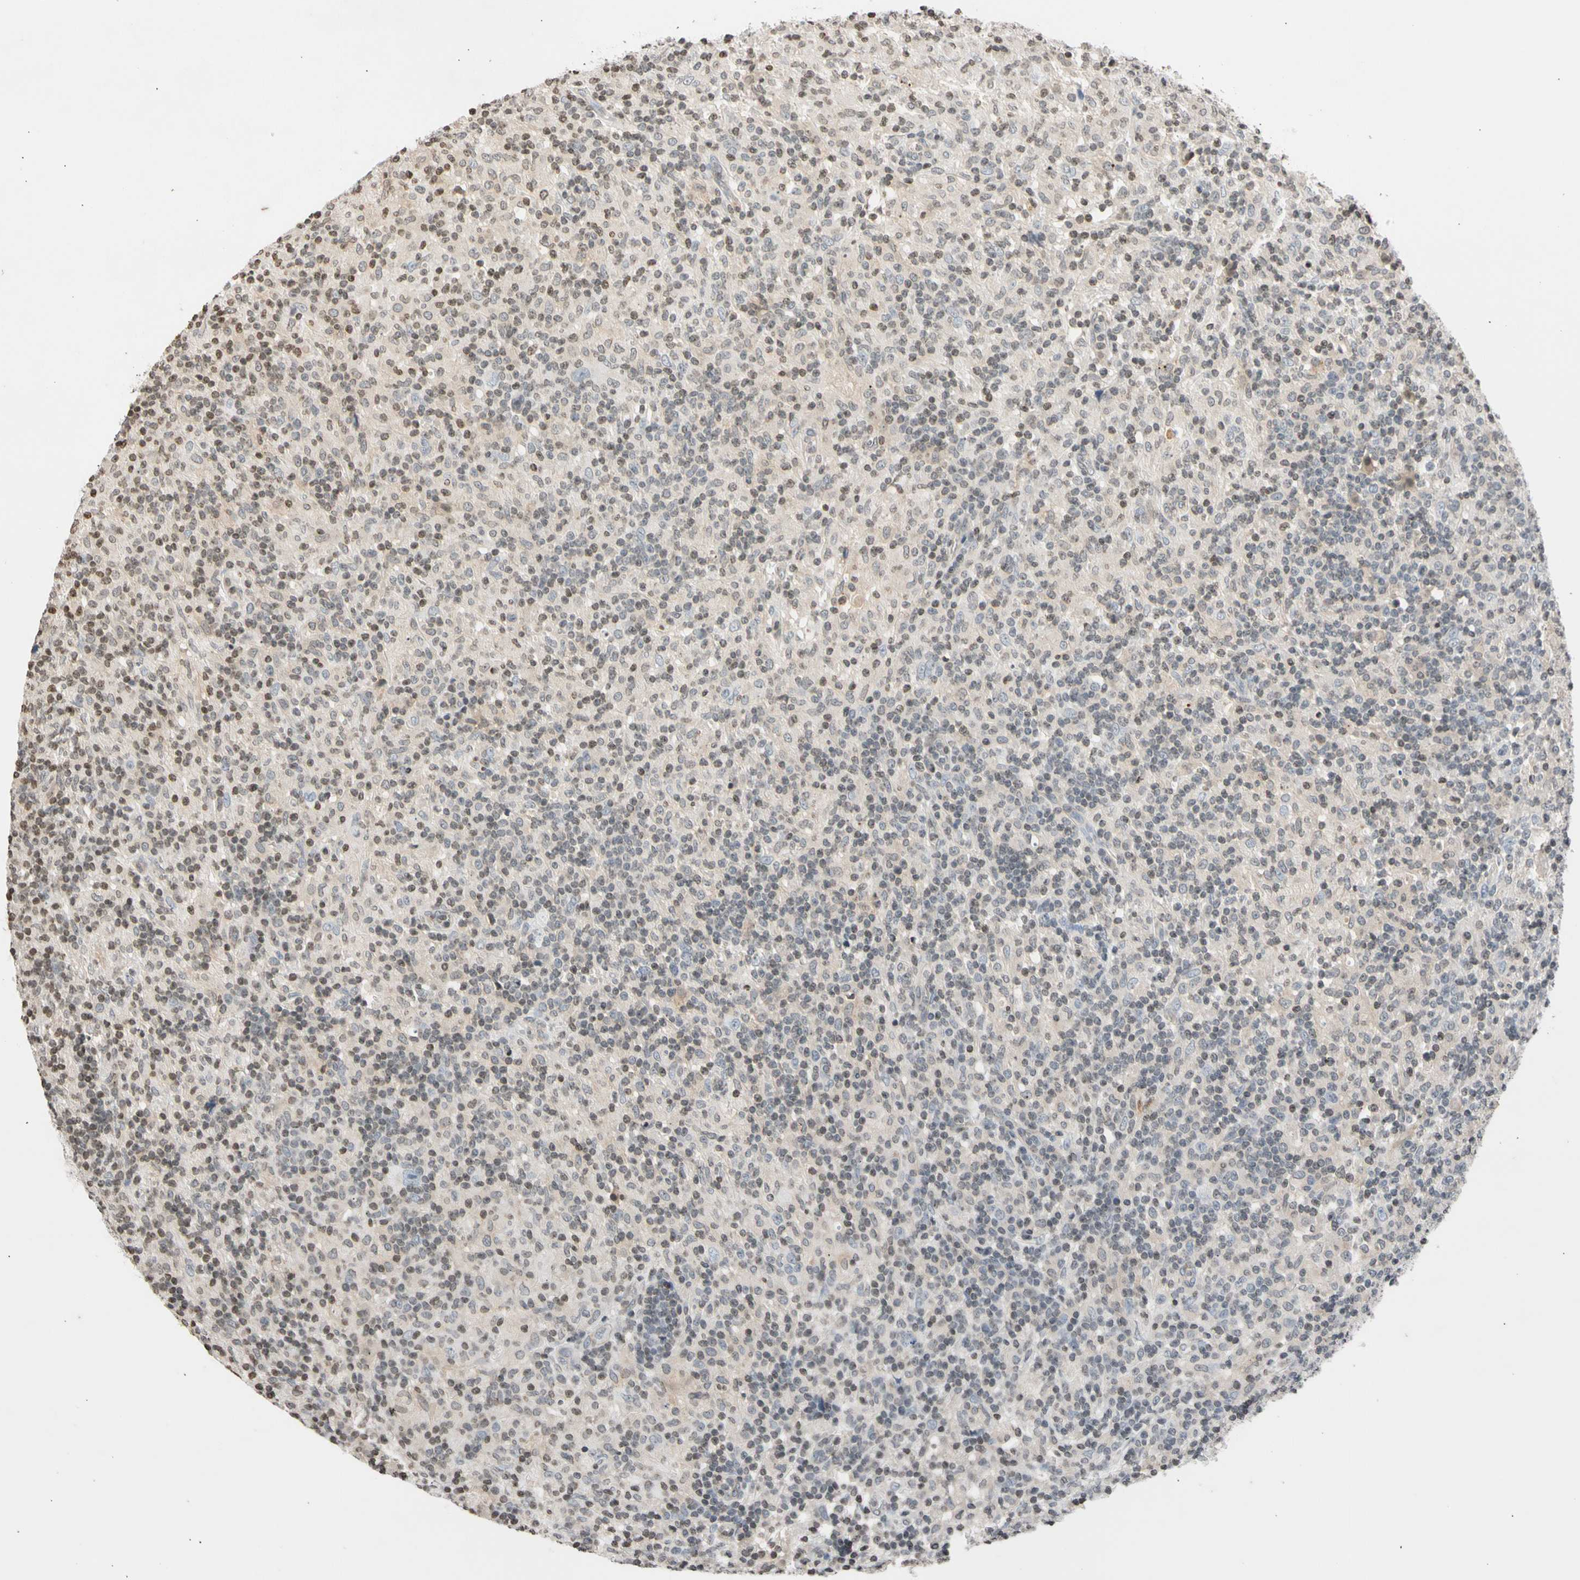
{"staining": {"intensity": "negative", "quantity": "none", "location": "none"}, "tissue": "lymphoma", "cell_type": "Tumor cells", "image_type": "cancer", "snomed": [{"axis": "morphology", "description": "Hodgkin's disease, NOS"}, {"axis": "topography", "description": "Lymph node"}], "caption": "Protein analysis of Hodgkin's disease shows no significant staining in tumor cells.", "gene": "GPX4", "patient": {"sex": "male", "age": 70}}